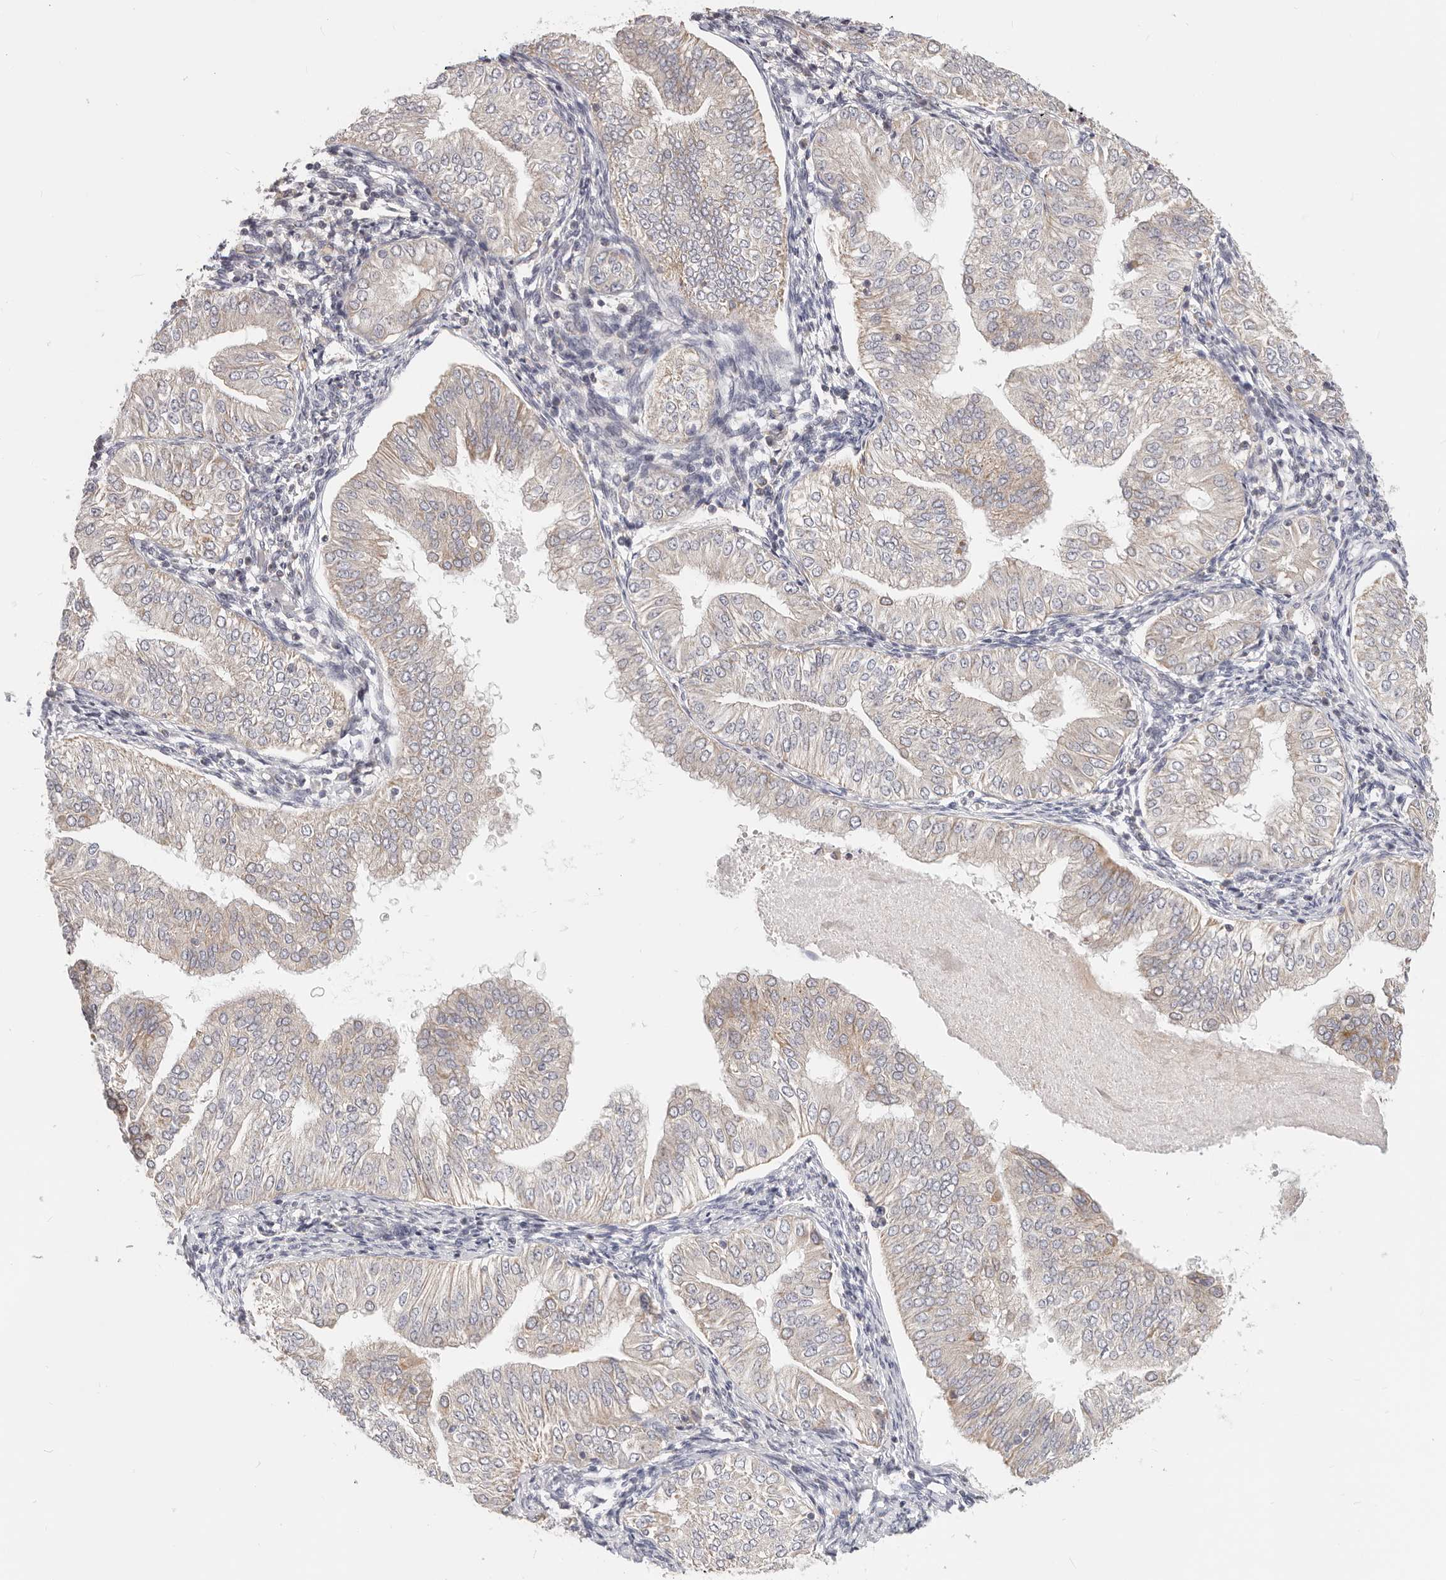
{"staining": {"intensity": "weak", "quantity": "<25%", "location": "cytoplasmic/membranous"}, "tissue": "endometrial cancer", "cell_type": "Tumor cells", "image_type": "cancer", "snomed": [{"axis": "morphology", "description": "Normal tissue, NOS"}, {"axis": "morphology", "description": "Adenocarcinoma, NOS"}, {"axis": "topography", "description": "Endometrium"}], "caption": "This is a image of IHC staining of endometrial cancer (adenocarcinoma), which shows no positivity in tumor cells. (DAB IHC, high magnification).", "gene": "TFB2M", "patient": {"sex": "female", "age": 53}}